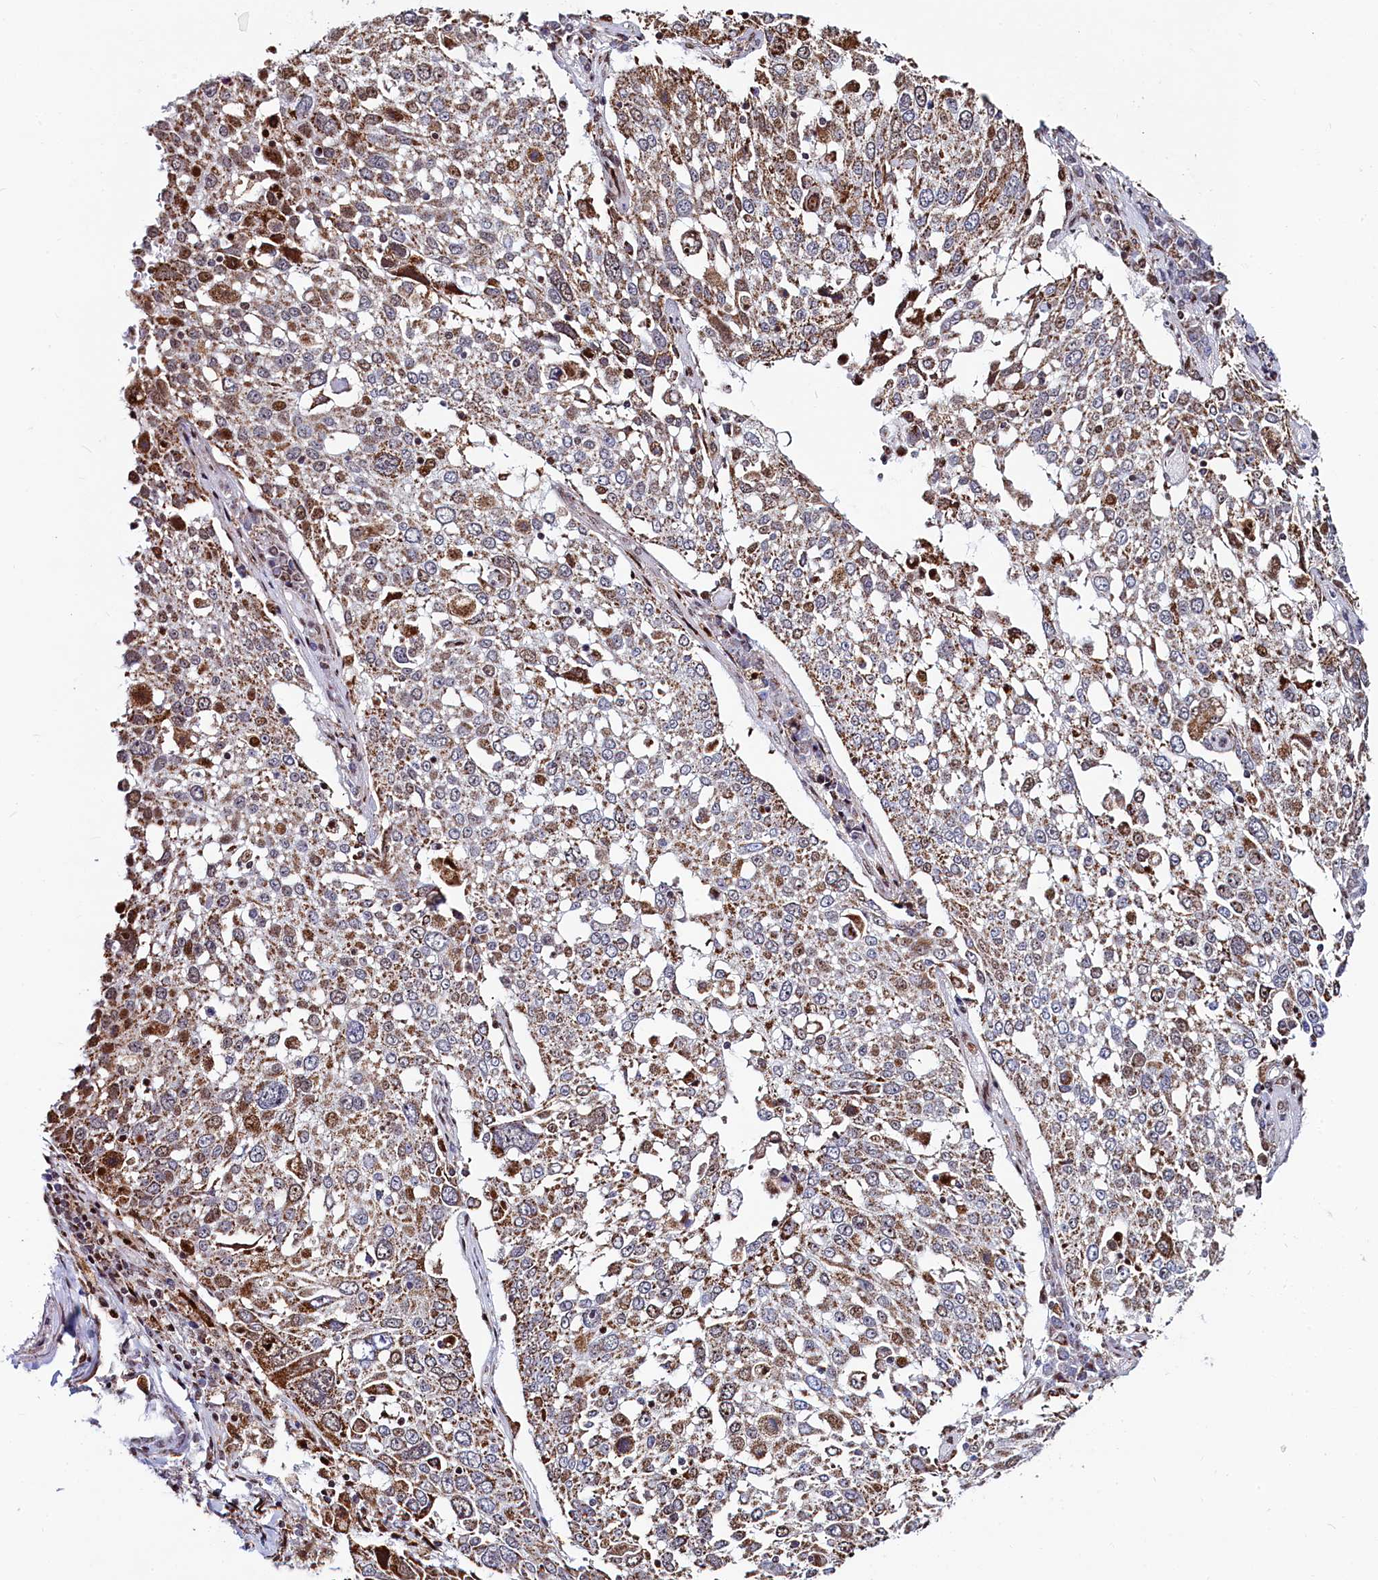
{"staining": {"intensity": "moderate", "quantity": ">75%", "location": "cytoplasmic/membranous"}, "tissue": "lung cancer", "cell_type": "Tumor cells", "image_type": "cancer", "snomed": [{"axis": "morphology", "description": "Squamous cell carcinoma, NOS"}, {"axis": "topography", "description": "Lung"}], "caption": "Immunohistochemistry (IHC) micrograph of human lung cancer (squamous cell carcinoma) stained for a protein (brown), which shows medium levels of moderate cytoplasmic/membranous expression in about >75% of tumor cells.", "gene": "HDGFL3", "patient": {"sex": "male", "age": 65}}